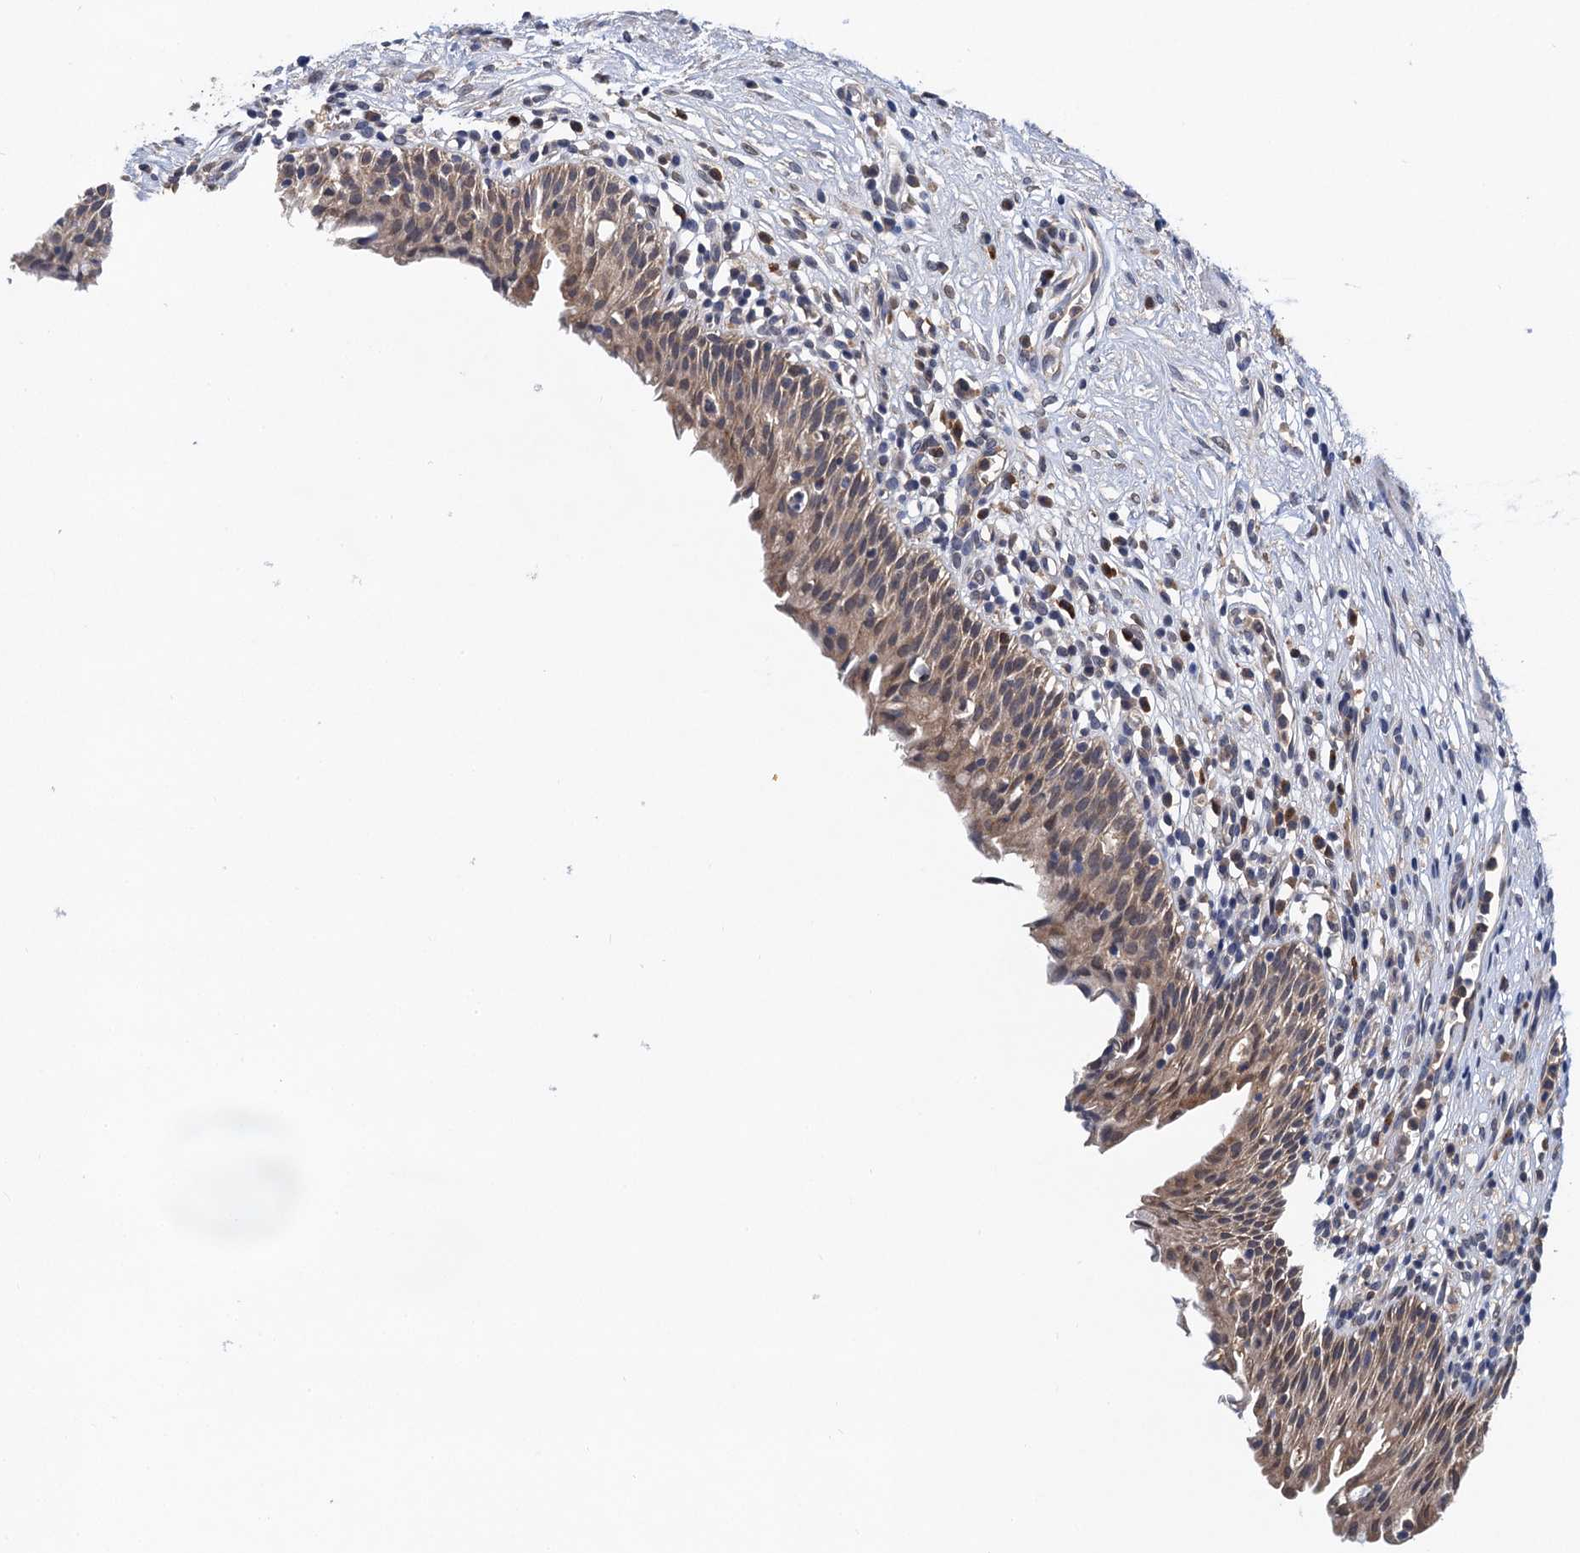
{"staining": {"intensity": "moderate", "quantity": ">75%", "location": "cytoplasmic/membranous"}, "tissue": "urinary bladder", "cell_type": "Urothelial cells", "image_type": "normal", "snomed": [{"axis": "morphology", "description": "Normal tissue, NOS"}, {"axis": "morphology", "description": "Inflammation, NOS"}, {"axis": "topography", "description": "Urinary bladder"}], "caption": "Immunohistochemistry photomicrograph of benign urinary bladder: human urinary bladder stained using IHC displays medium levels of moderate protein expression localized specifically in the cytoplasmic/membranous of urothelial cells, appearing as a cytoplasmic/membranous brown color.", "gene": "TMEM39B", "patient": {"sex": "male", "age": 63}}